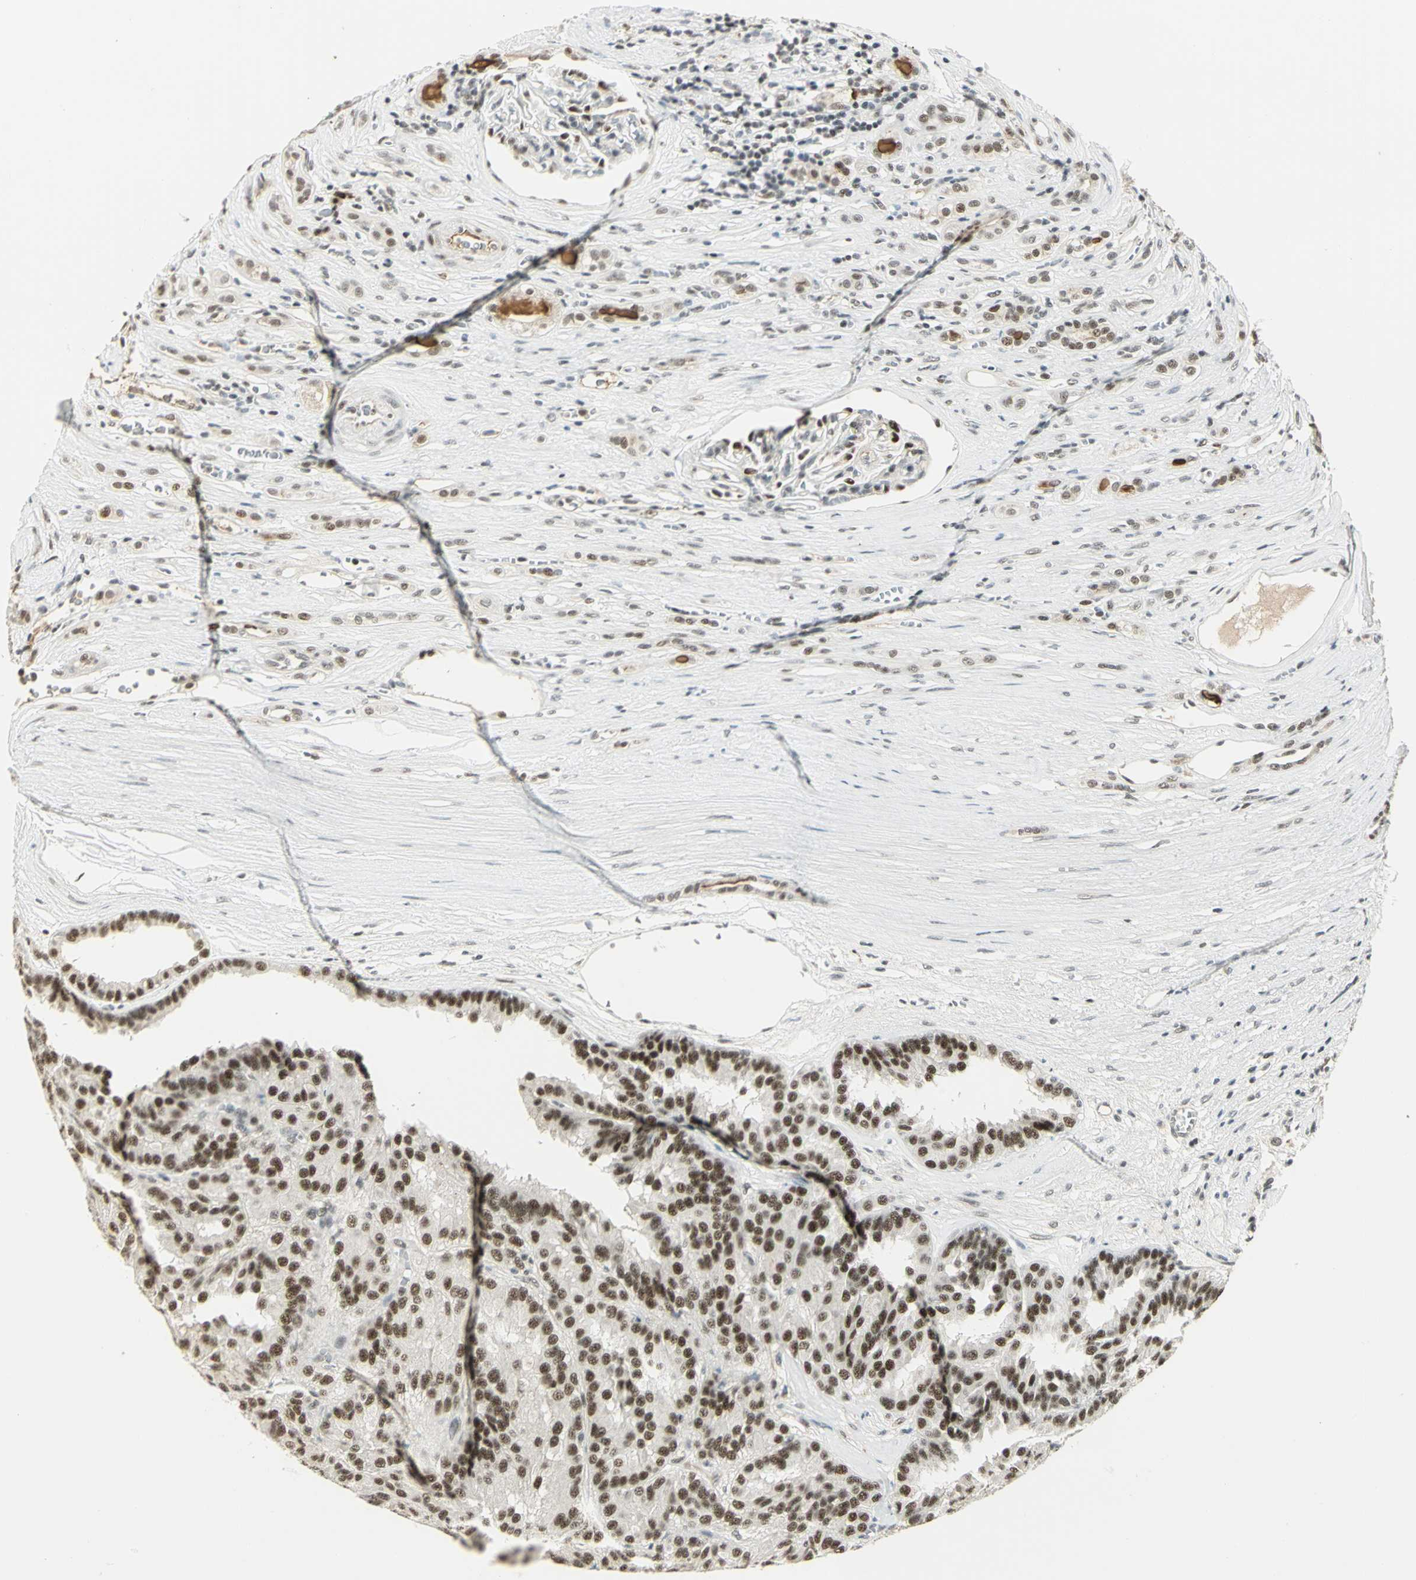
{"staining": {"intensity": "moderate", "quantity": ">75%", "location": "nuclear"}, "tissue": "renal cancer", "cell_type": "Tumor cells", "image_type": "cancer", "snomed": [{"axis": "morphology", "description": "Adenocarcinoma, NOS"}, {"axis": "topography", "description": "Kidney"}], "caption": "The photomicrograph reveals a brown stain indicating the presence of a protein in the nuclear of tumor cells in renal cancer.", "gene": "CCNT1", "patient": {"sex": "male", "age": 46}}